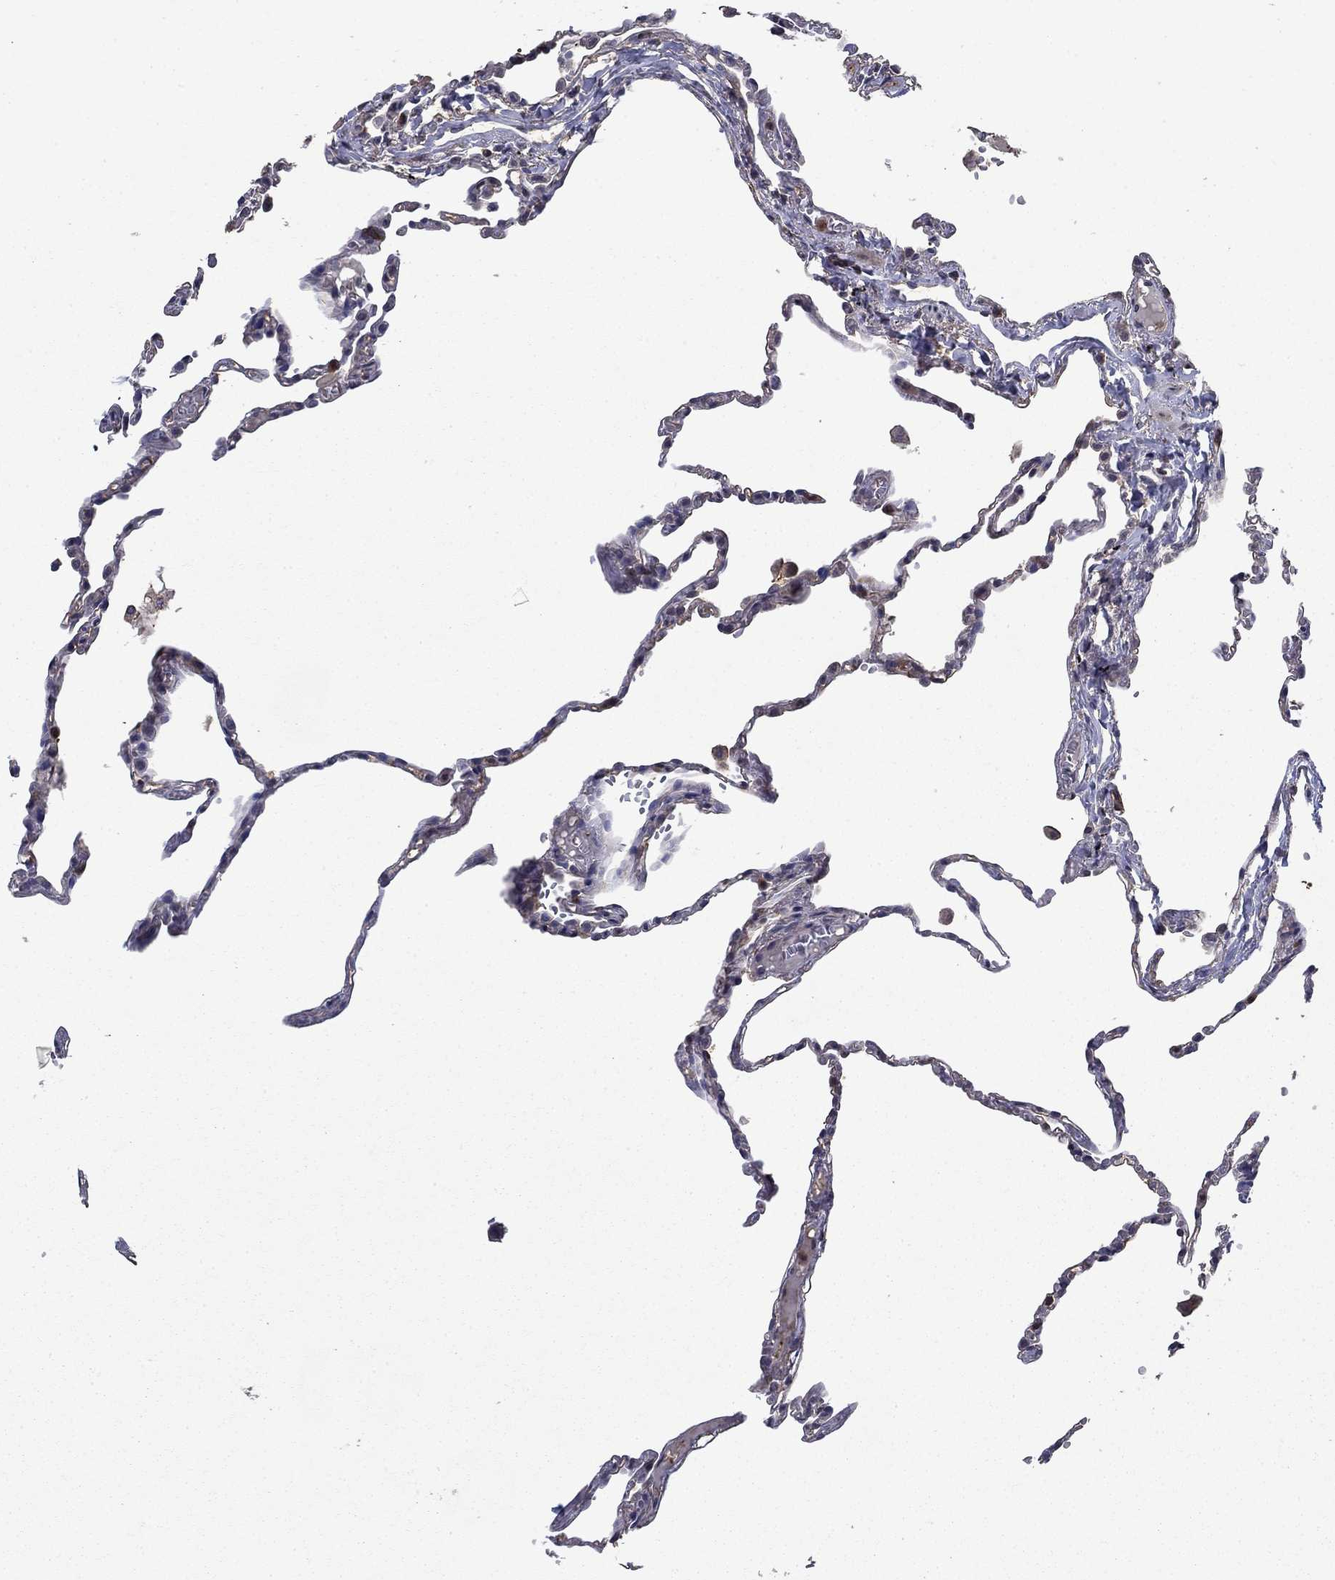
{"staining": {"intensity": "negative", "quantity": "none", "location": "none"}, "tissue": "lung", "cell_type": "Alveolar cells", "image_type": "normal", "snomed": [{"axis": "morphology", "description": "Normal tissue, NOS"}, {"axis": "topography", "description": "Lung"}], "caption": "Alveolar cells show no significant expression in benign lung.", "gene": "DVL1", "patient": {"sex": "male", "age": 78}}